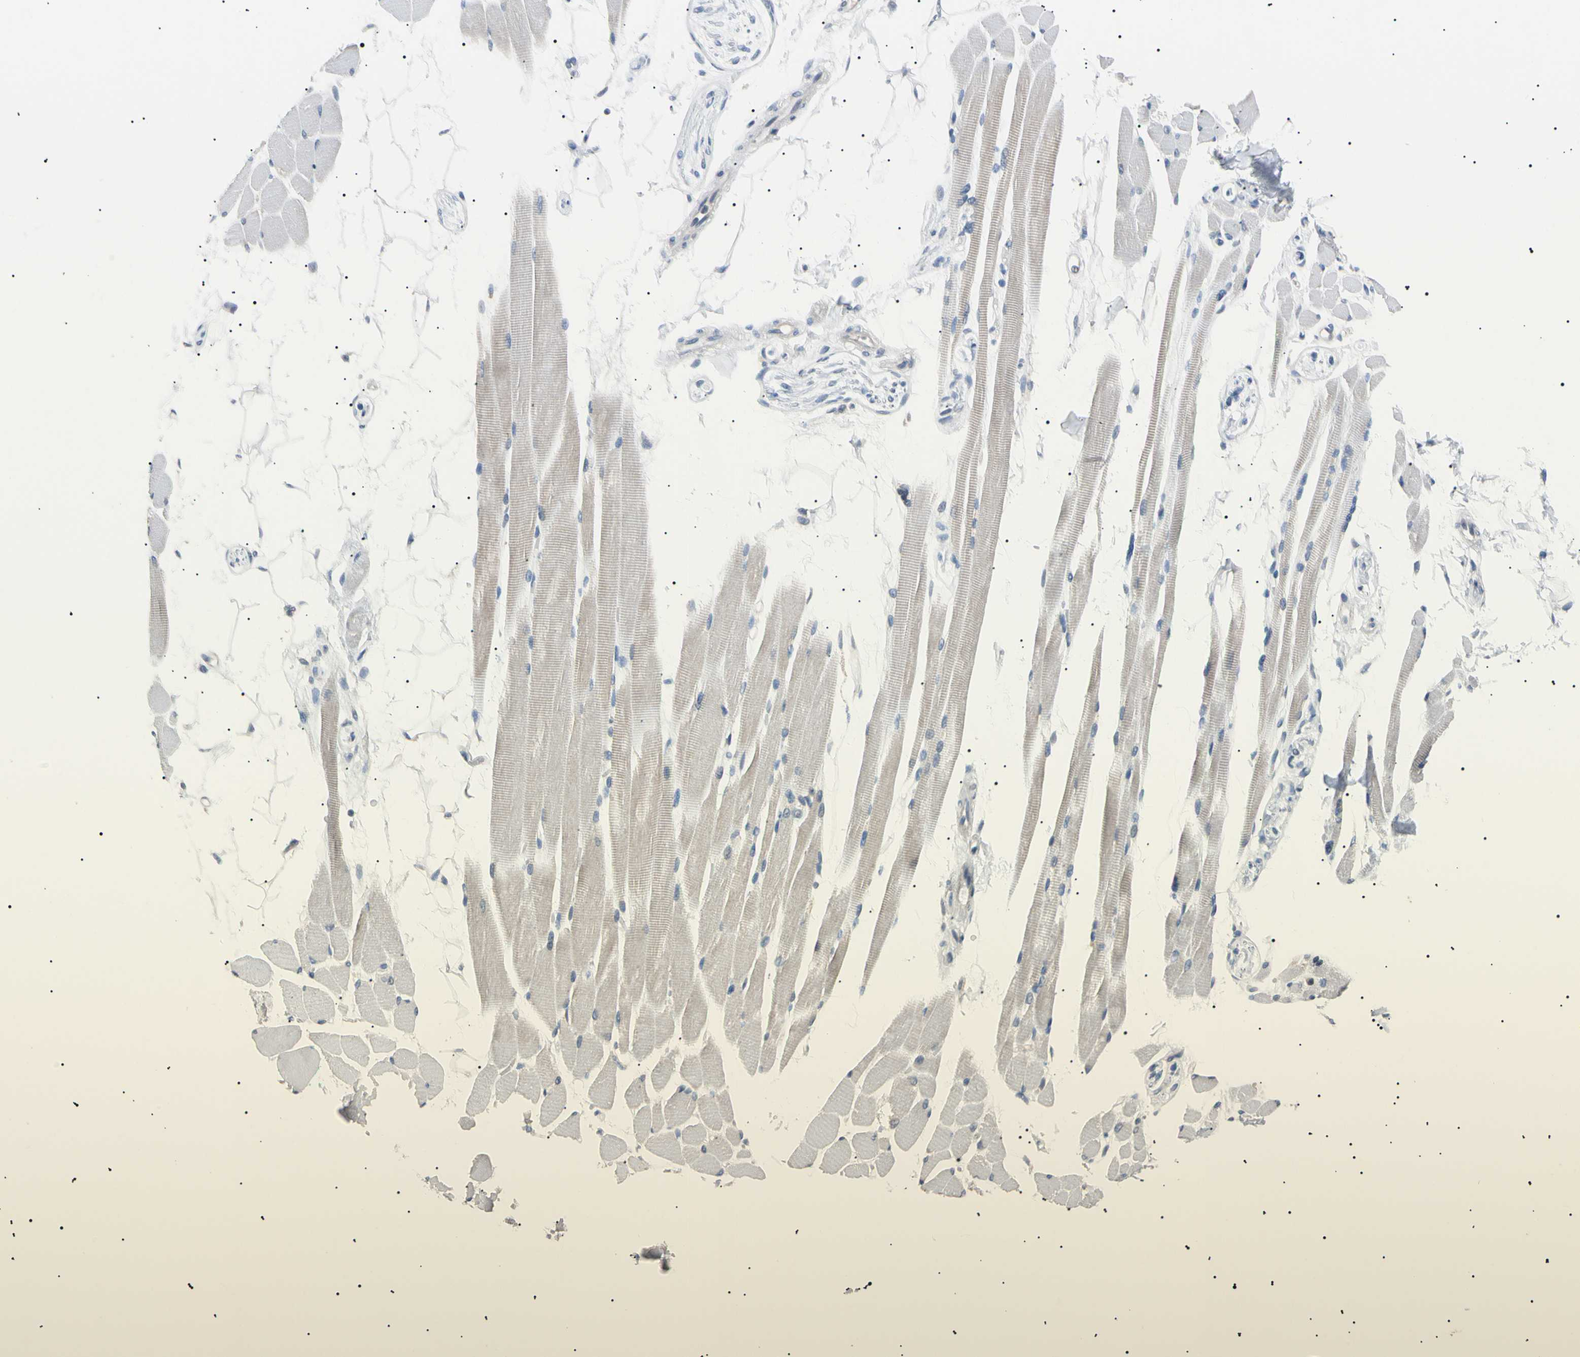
{"staining": {"intensity": "negative", "quantity": "none", "location": "none"}, "tissue": "skeletal muscle", "cell_type": "Myocytes", "image_type": "normal", "snomed": [{"axis": "morphology", "description": "Normal tissue, NOS"}, {"axis": "topography", "description": "Skeletal muscle"}, {"axis": "topography", "description": "Oral tissue"}, {"axis": "topography", "description": "Peripheral nerve tissue"}], "caption": "Protein analysis of benign skeletal muscle exhibits no significant staining in myocytes.", "gene": "CGB3", "patient": {"sex": "female", "age": 84}}